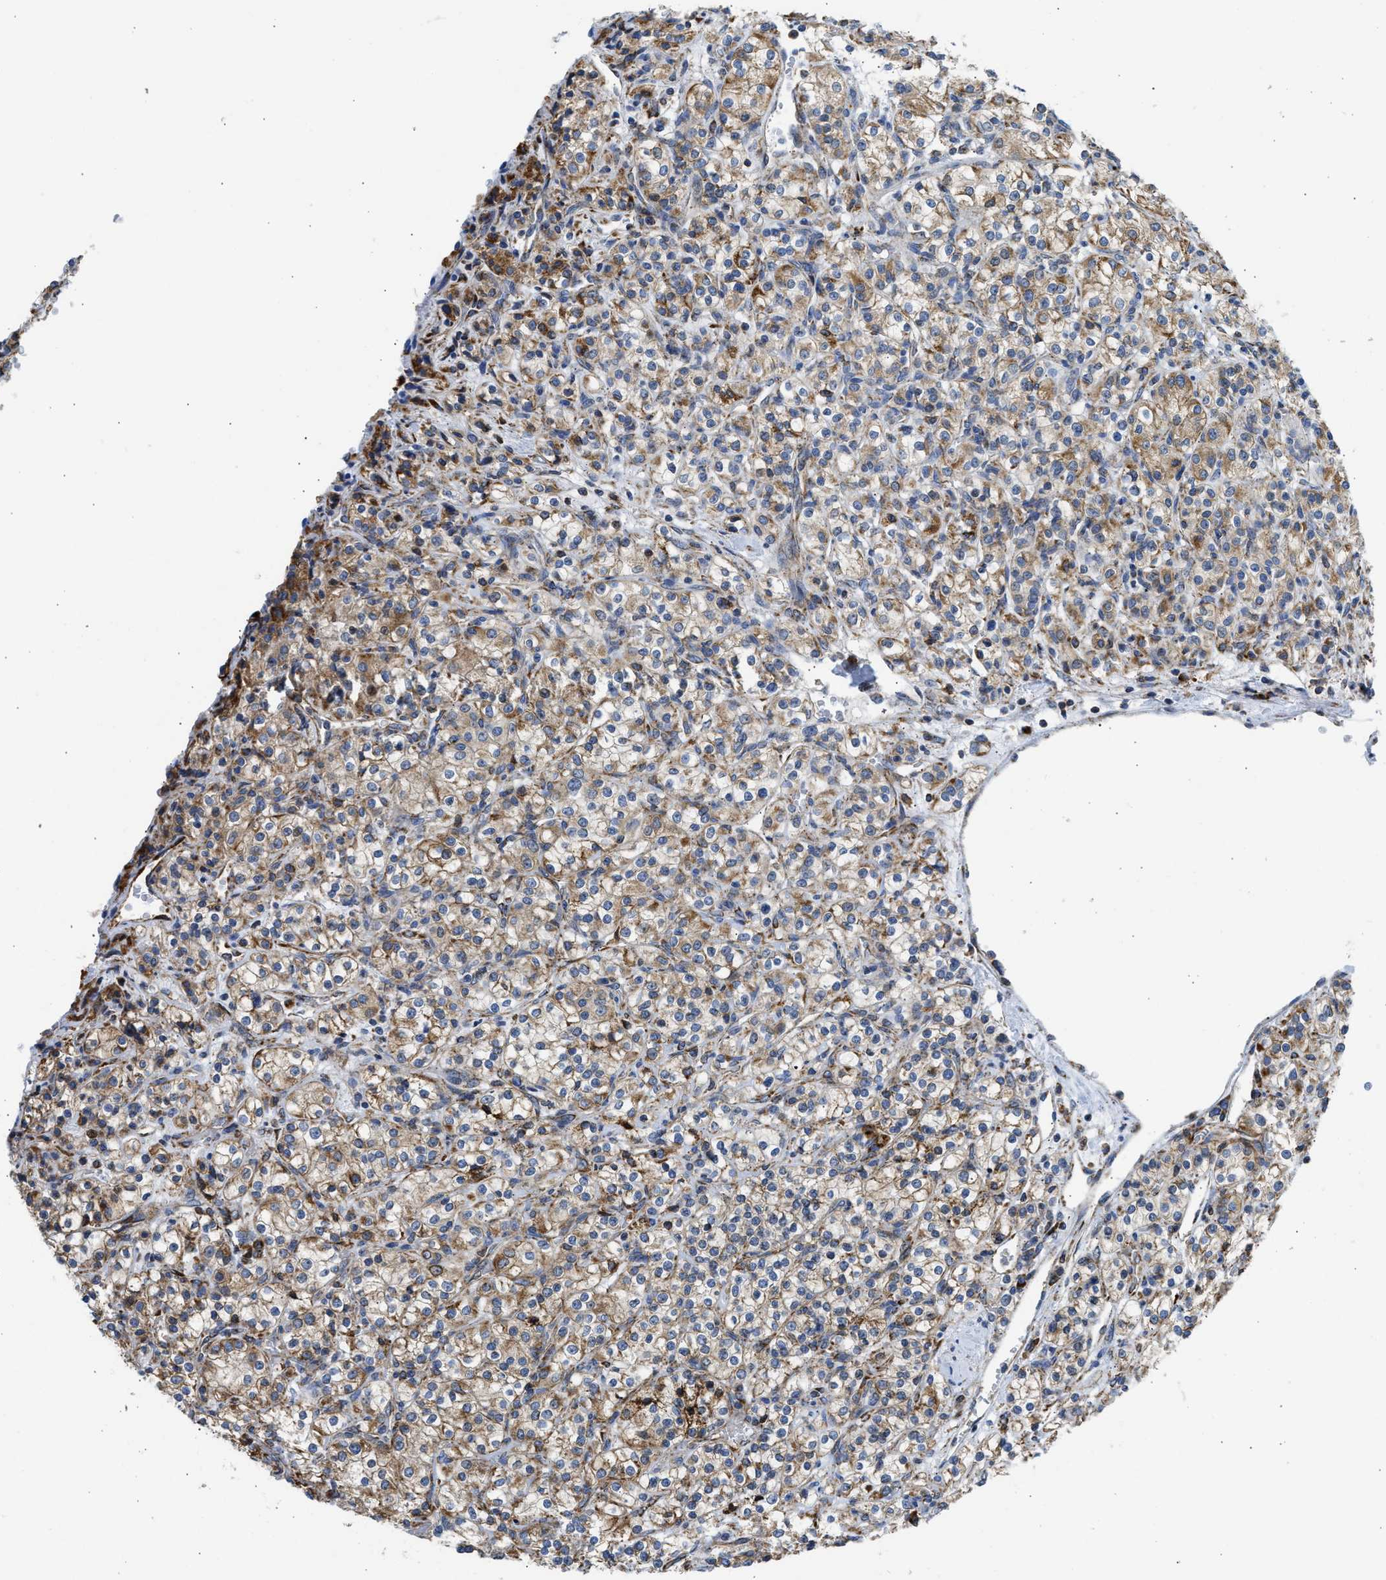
{"staining": {"intensity": "moderate", "quantity": ">75%", "location": "cytoplasmic/membranous"}, "tissue": "renal cancer", "cell_type": "Tumor cells", "image_type": "cancer", "snomed": [{"axis": "morphology", "description": "Adenocarcinoma, NOS"}, {"axis": "topography", "description": "Kidney"}], "caption": "Protein staining displays moderate cytoplasmic/membranous staining in approximately >75% of tumor cells in renal cancer.", "gene": "CYCS", "patient": {"sex": "male", "age": 77}}